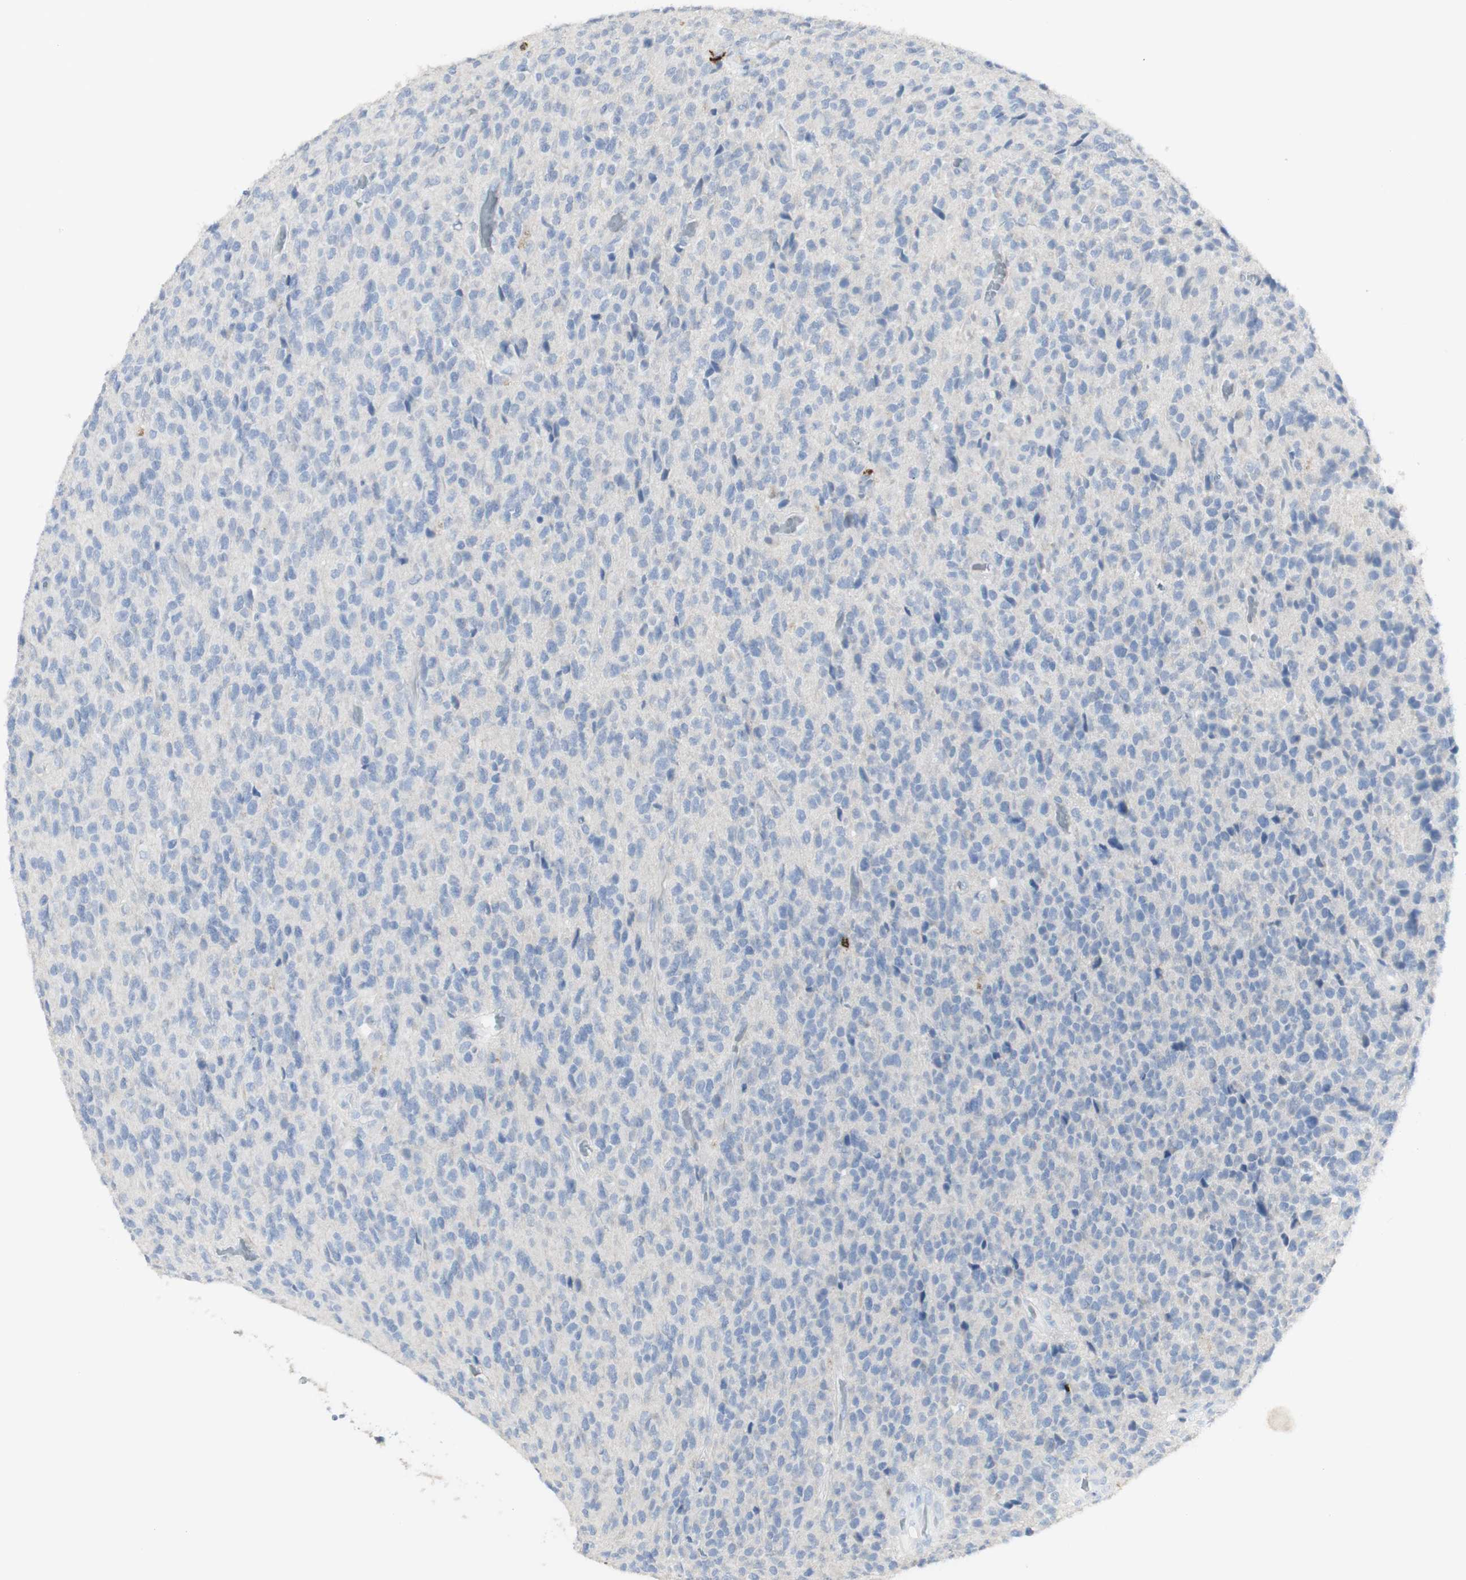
{"staining": {"intensity": "negative", "quantity": "none", "location": "none"}, "tissue": "glioma", "cell_type": "Tumor cells", "image_type": "cancer", "snomed": [{"axis": "morphology", "description": "Glioma, malignant, High grade"}, {"axis": "topography", "description": "pancreas cauda"}], "caption": "Glioma was stained to show a protein in brown. There is no significant positivity in tumor cells. (DAB (3,3'-diaminobenzidine) immunohistochemistry (IHC), high magnification).", "gene": "CD207", "patient": {"sex": "male", "age": 60}}